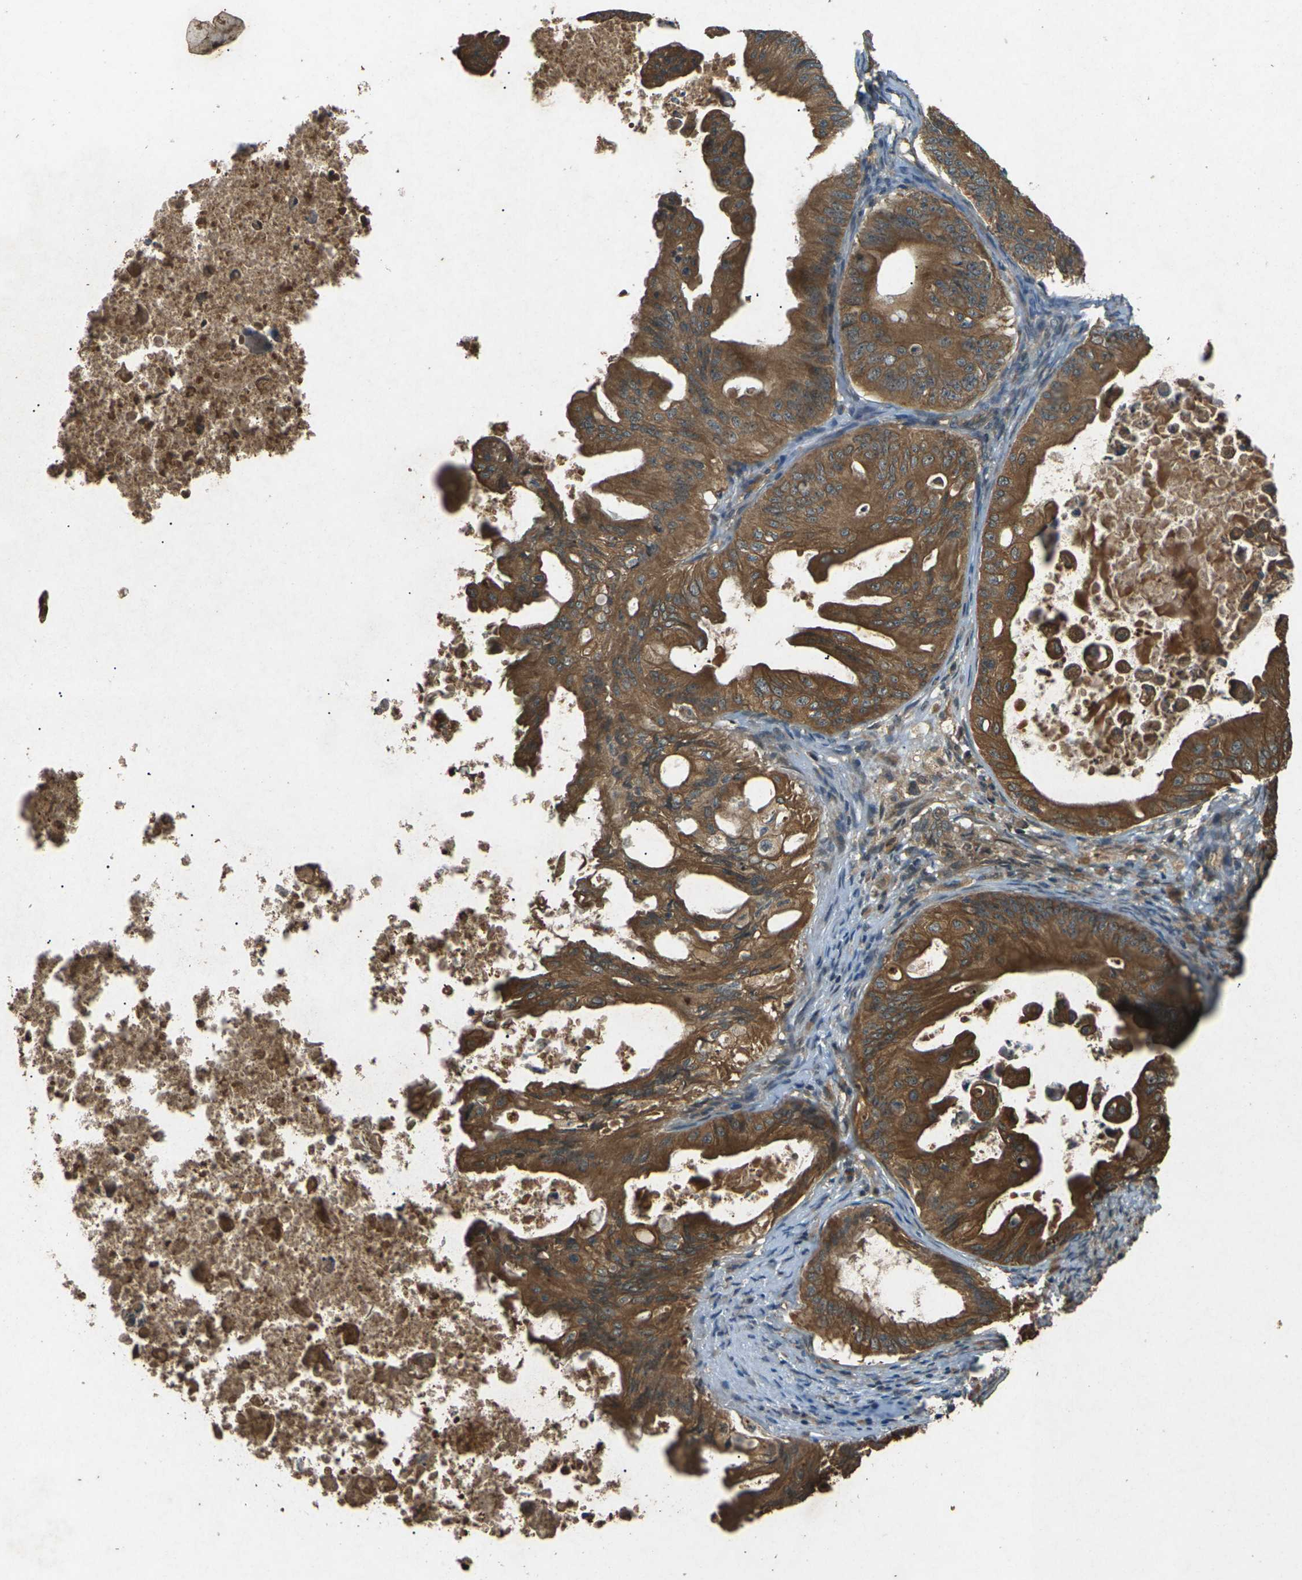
{"staining": {"intensity": "strong", "quantity": ">75%", "location": "cytoplasmic/membranous"}, "tissue": "ovarian cancer", "cell_type": "Tumor cells", "image_type": "cancer", "snomed": [{"axis": "morphology", "description": "Cystadenocarcinoma, mucinous, NOS"}, {"axis": "topography", "description": "Ovary"}], "caption": "IHC histopathology image of ovarian mucinous cystadenocarcinoma stained for a protein (brown), which demonstrates high levels of strong cytoplasmic/membranous positivity in approximately >75% of tumor cells.", "gene": "TAP1", "patient": {"sex": "female", "age": 37}}